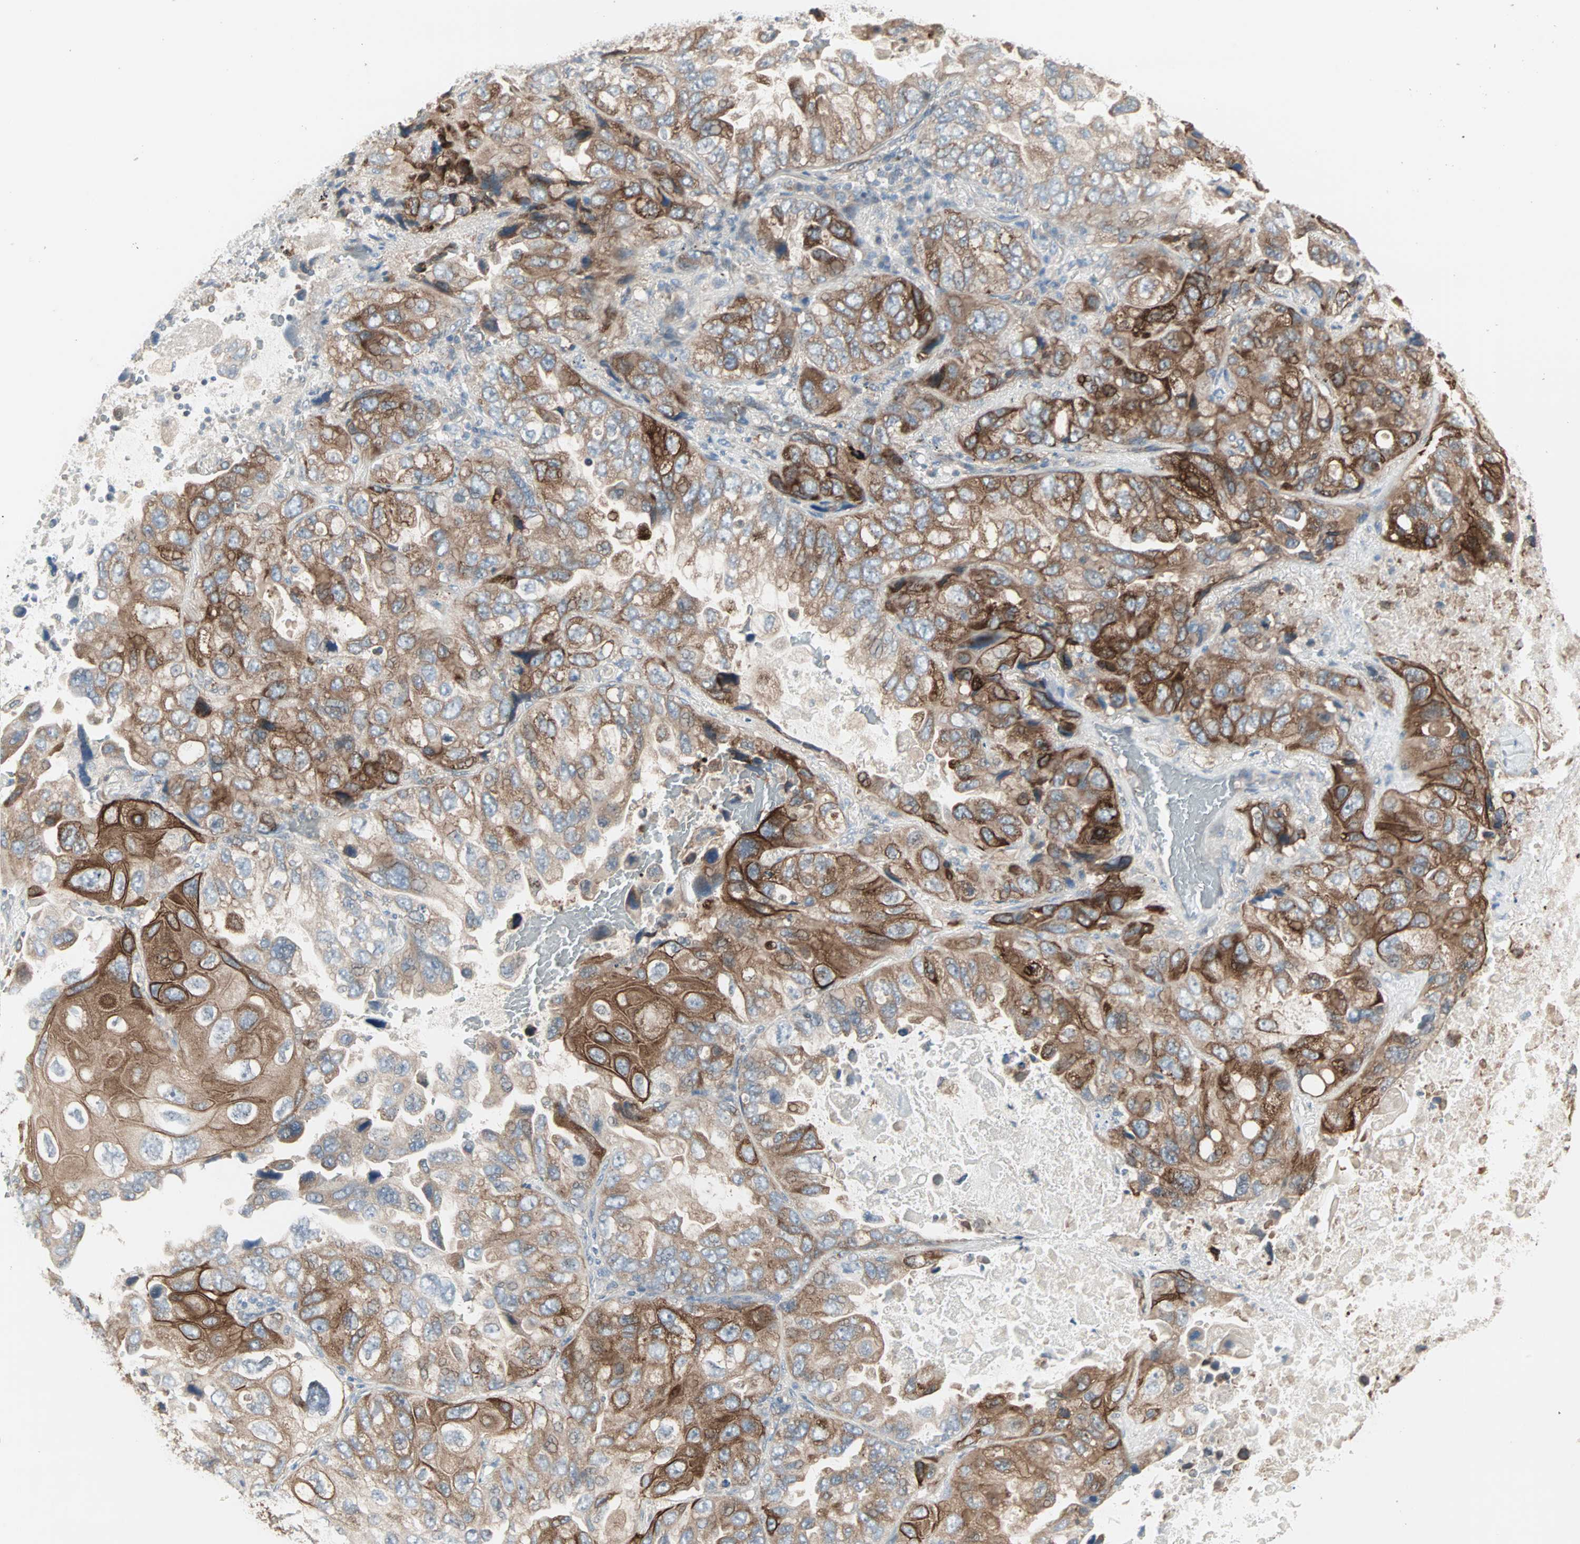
{"staining": {"intensity": "strong", "quantity": ">75%", "location": "cytoplasmic/membranous"}, "tissue": "lung cancer", "cell_type": "Tumor cells", "image_type": "cancer", "snomed": [{"axis": "morphology", "description": "Squamous cell carcinoma, NOS"}, {"axis": "topography", "description": "Lung"}], "caption": "A photomicrograph of human lung cancer (squamous cell carcinoma) stained for a protein exhibits strong cytoplasmic/membranous brown staining in tumor cells. (Stains: DAB in brown, nuclei in blue, Microscopy: brightfield microscopy at high magnification).", "gene": "ZFP36", "patient": {"sex": "female", "age": 73}}